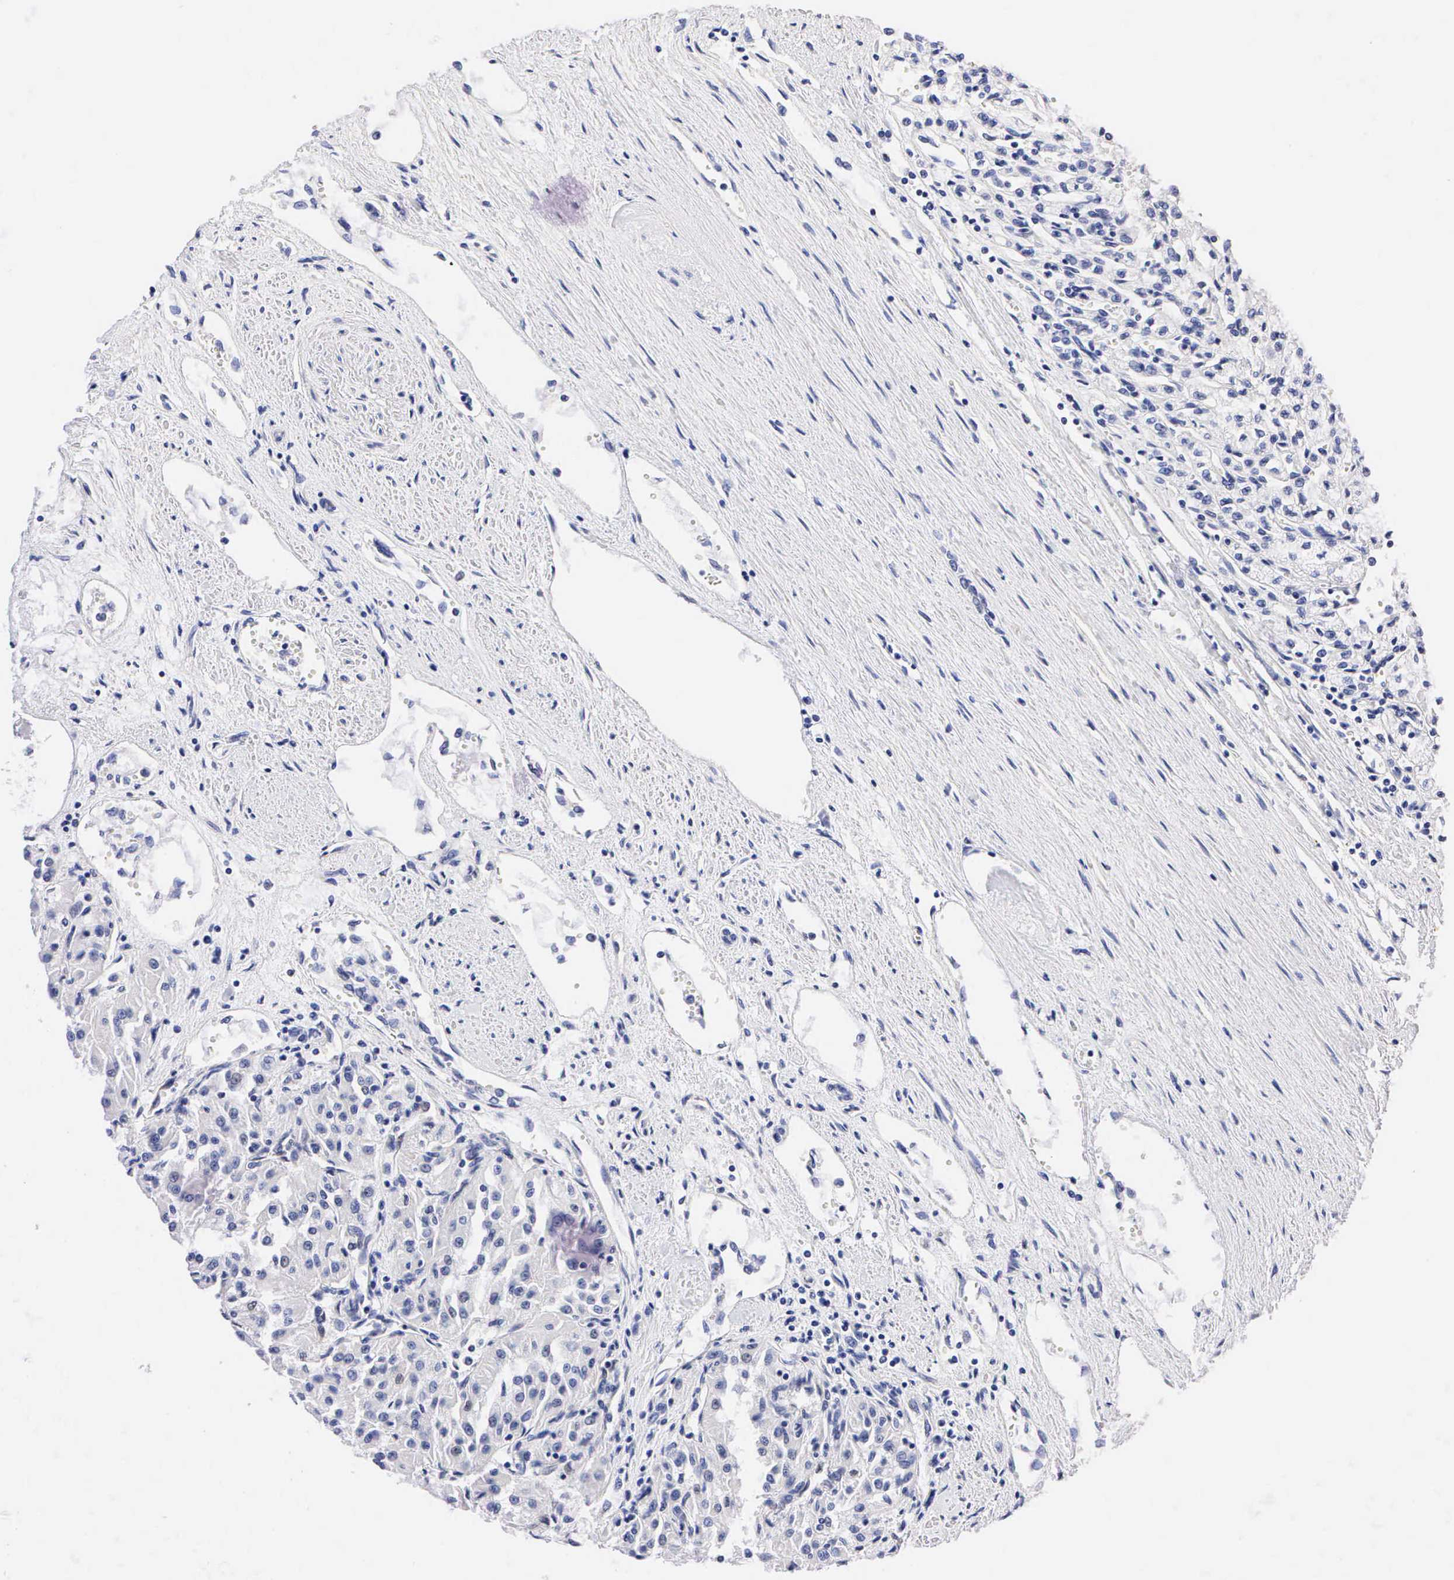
{"staining": {"intensity": "negative", "quantity": "none", "location": "none"}, "tissue": "renal cancer", "cell_type": "Tumor cells", "image_type": "cancer", "snomed": [{"axis": "morphology", "description": "Adenocarcinoma, NOS"}, {"axis": "topography", "description": "Kidney"}], "caption": "Tumor cells show no significant expression in renal cancer.", "gene": "PGR", "patient": {"sex": "male", "age": 78}}